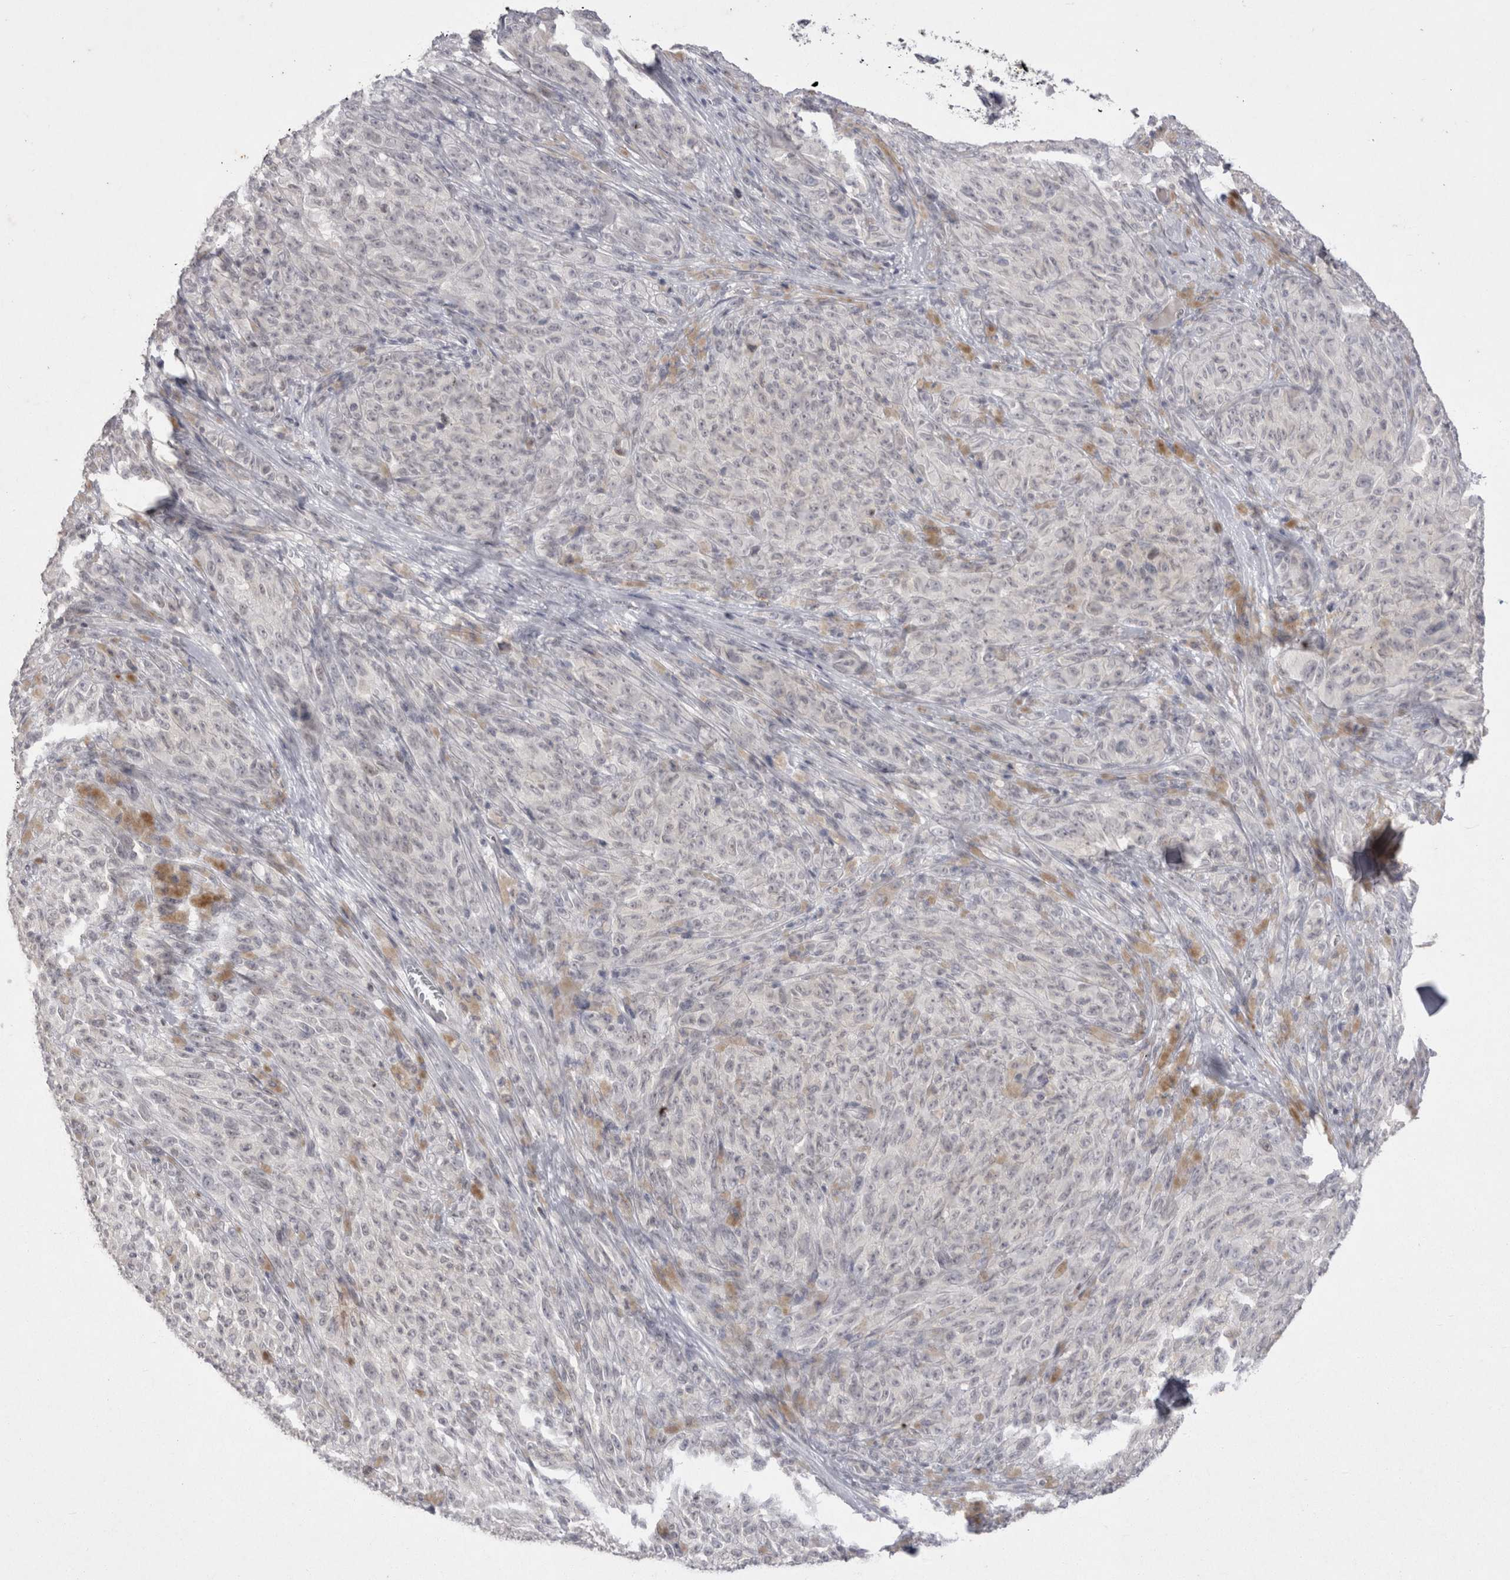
{"staining": {"intensity": "moderate", "quantity": "<25%", "location": "cytoplasmic/membranous"}, "tissue": "melanoma", "cell_type": "Tumor cells", "image_type": "cancer", "snomed": [{"axis": "morphology", "description": "Malignant melanoma, NOS"}, {"axis": "topography", "description": "Skin"}], "caption": "Melanoma stained for a protein reveals moderate cytoplasmic/membranous positivity in tumor cells.", "gene": "DDX4", "patient": {"sex": "female", "age": 82}}